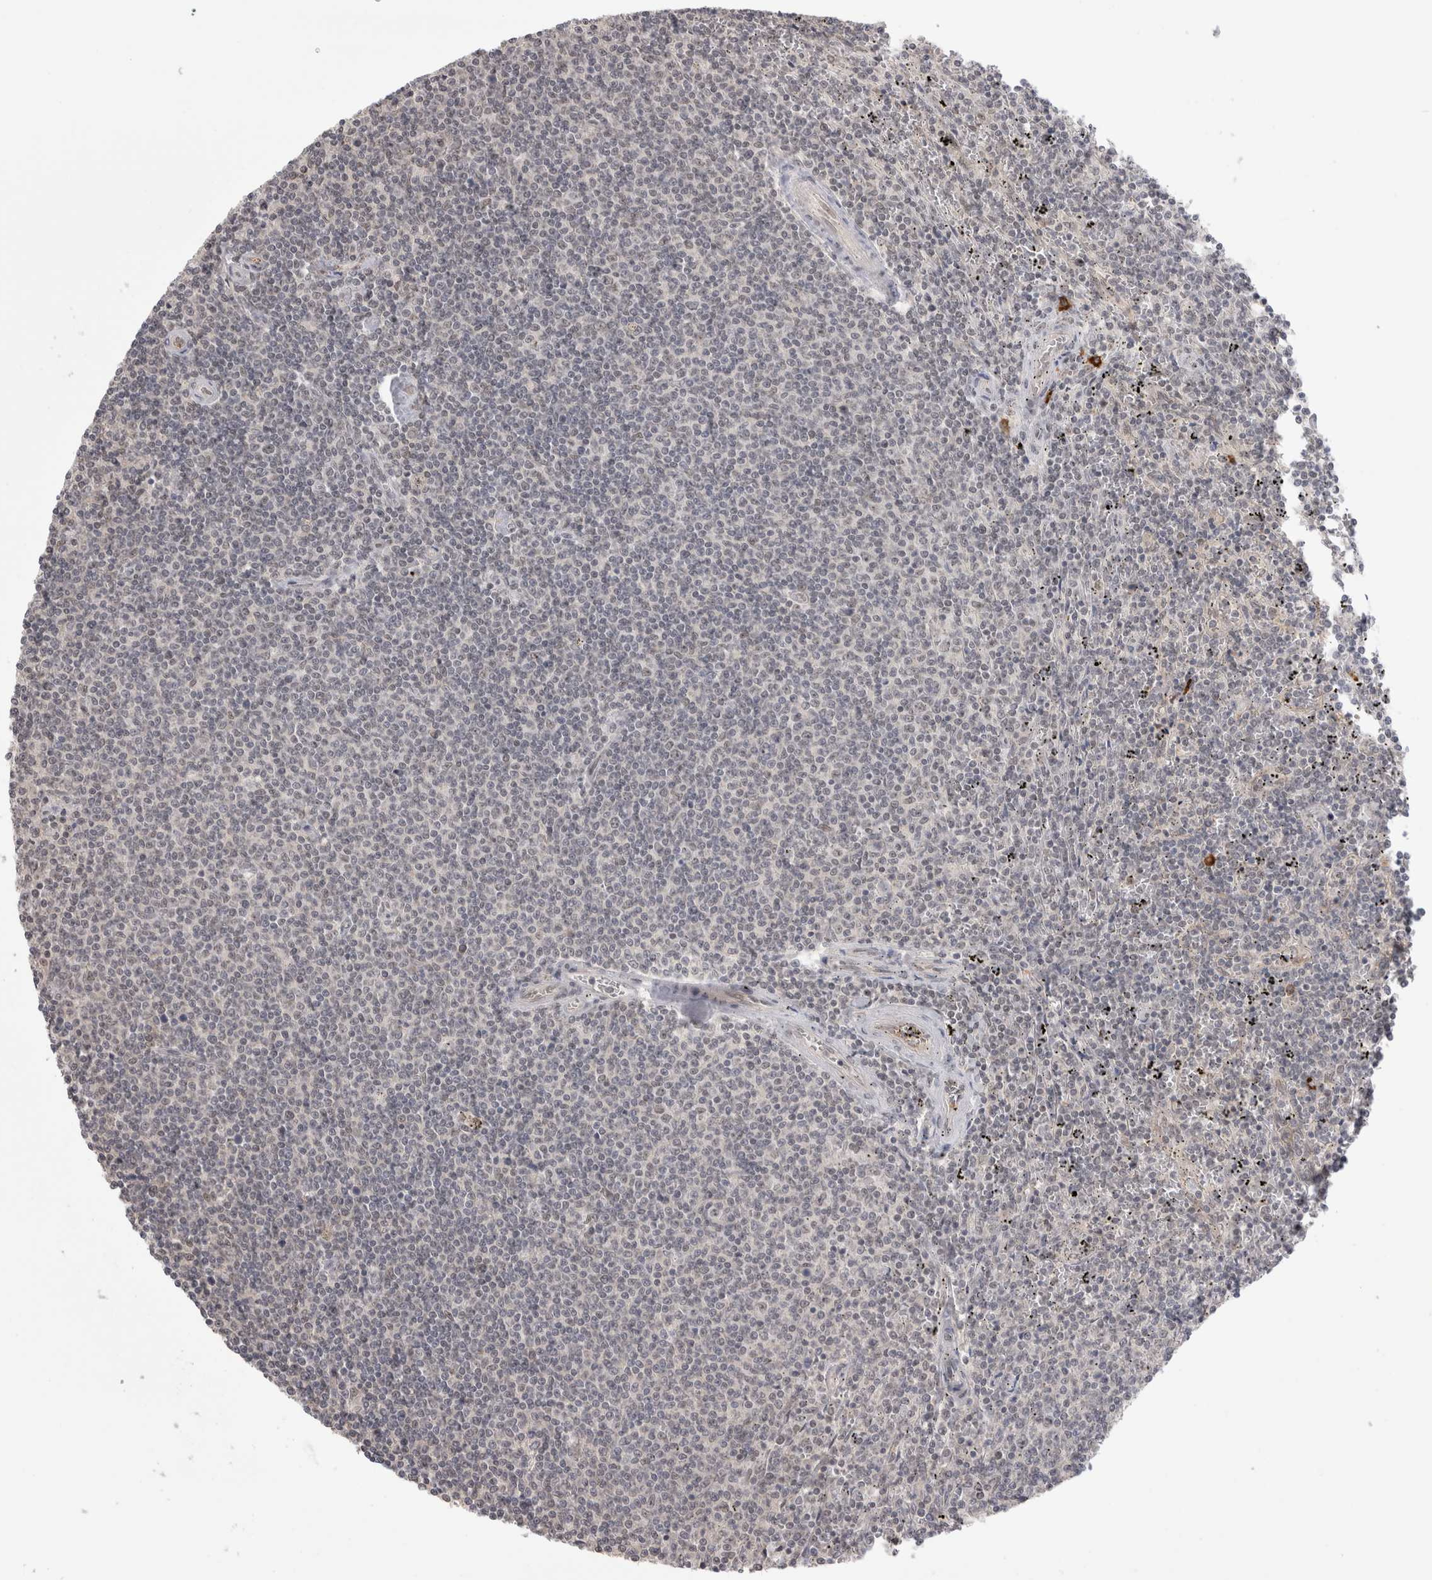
{"staining": {"intensity": "negative", "quantity": "none", "location": "none"}, "tissue": "lymphoma", "cell_type": "Tumor cells", "image_type": "cancer", "snomed": [{"axis": "morphology", "description": "Malignant lymphoma, non-Hodgkin's type, Low grade"}, {"axis": "topography", "description": "Spleen"}], "caption": "The micrograph displays no significant positivity in tumor cells of lymphoma.", "gene": "ZNF24", "patient": {"sex": "female", "age": 50}}